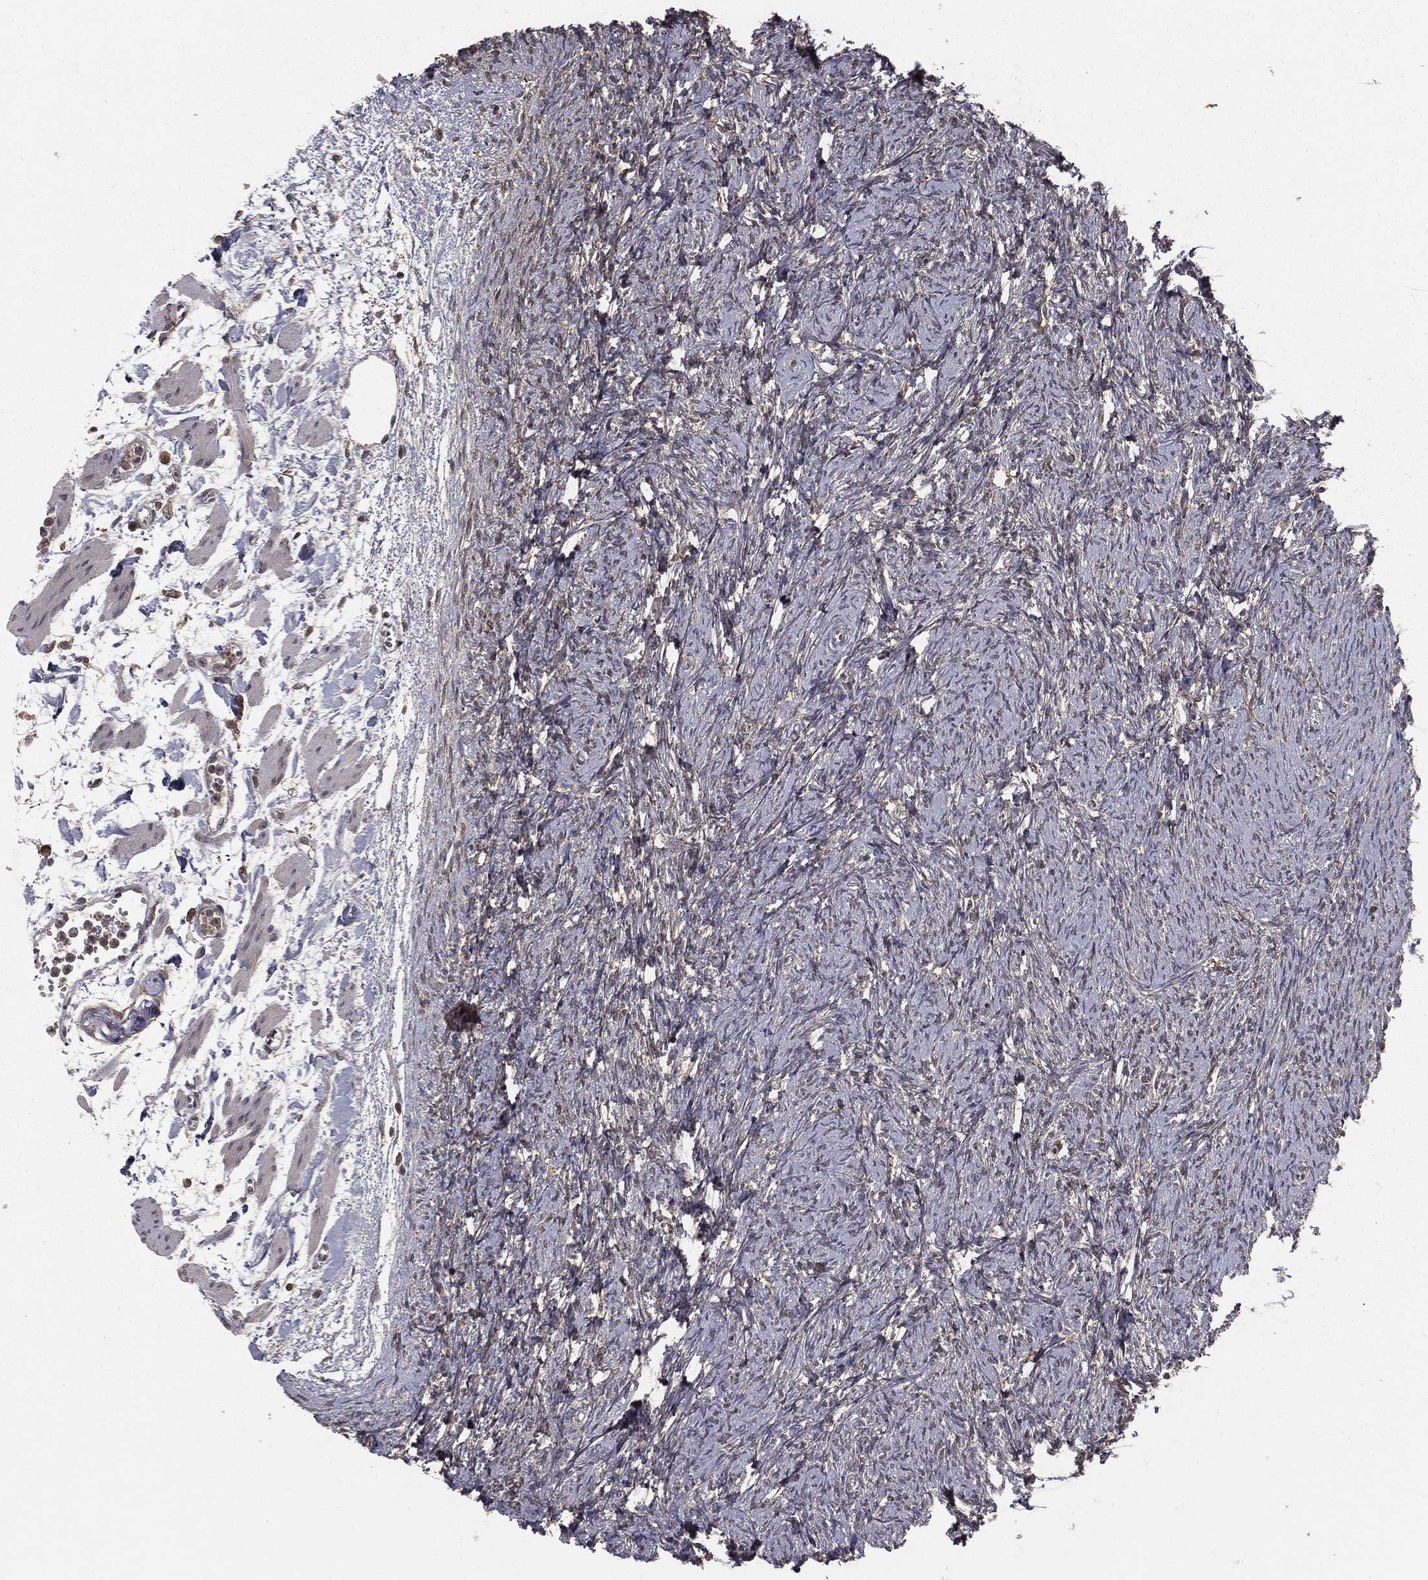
{"staining": {"intensity": "moderate", "quantity": ">75%", "location": "cytoplasmic/membranous"}, "tissue": "ovary", "cell_type": "Follicle cells", "image_type": "normal", "snomed": [{"axis": "morphology", "description": "Normal tissue, NOS"}, {"axis": "topography", "description": "Fallopian tube"}, {"axis": "topography", "description": "Ovary"}], "caption": "This photomicrograph shows normal ovary stained with immunohistochemistry to label a protein in brown. The cytoplasmic/membranous of follicle cells show moderate positivity for the protein. Nuclei are counter-stained blue.", "gene": "ZDHHC15", "patient": {"sex": "female", "age": 33}}